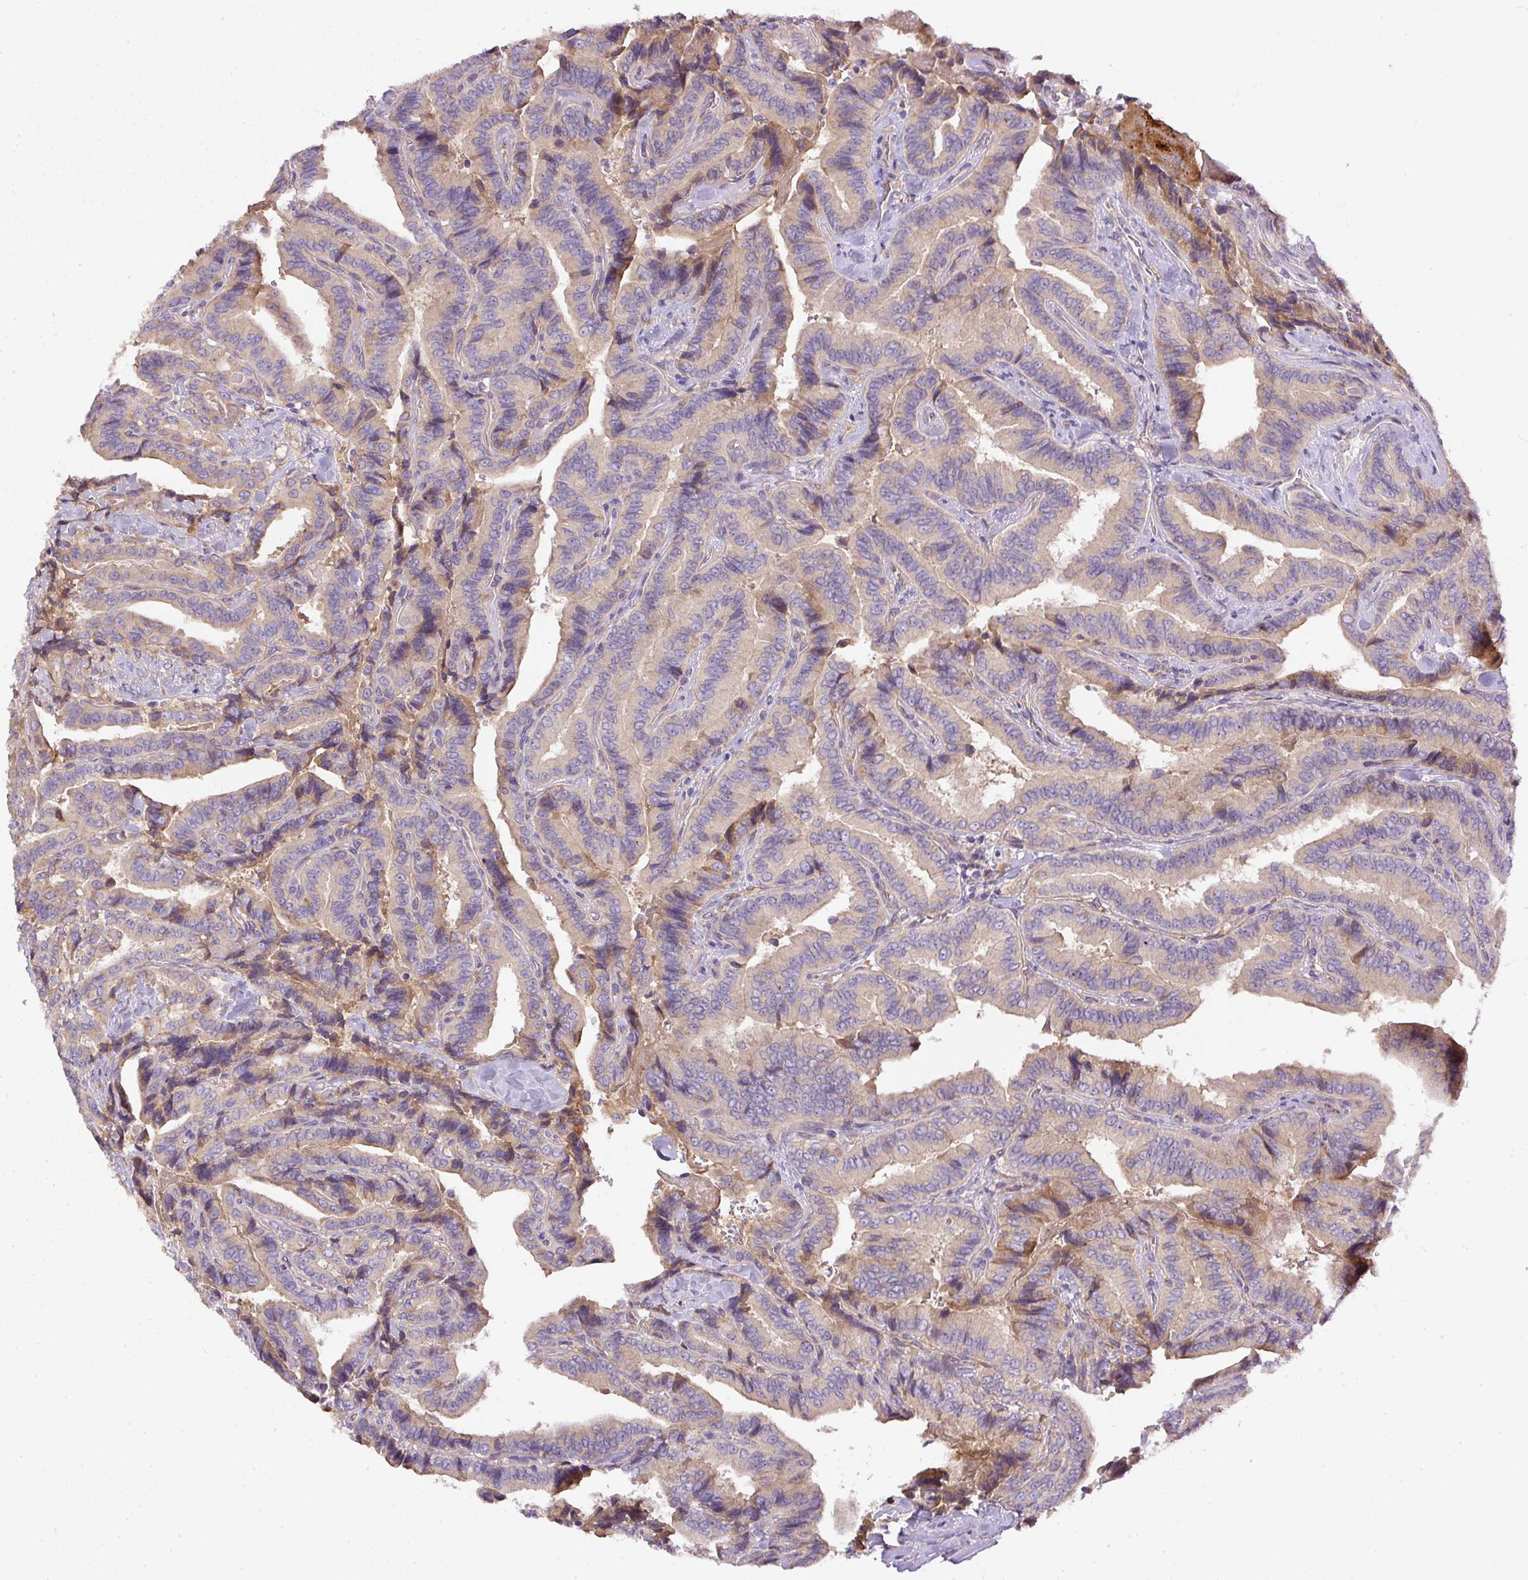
{"staining": {"intensity": "weak", "quantity": "<25%", "location": "cytoplasmic/membranous"}, "tissue": "thyroid cancer", "cell_type": "Tumor cells", "image_type": "cancer", "snomed": [{"axis": "morphology", "description": "Papillary adenocarcinoma, NOS"}, {"axis": "topography", "description": "Thyroid gland"}], "caption": "Immunohistochemical staining of human thyroid papillary adenocarcinoma displays no significant staining in tumor cells.", "gene": "DAPK1", "patient": {"sex": "male", "age": 61}}